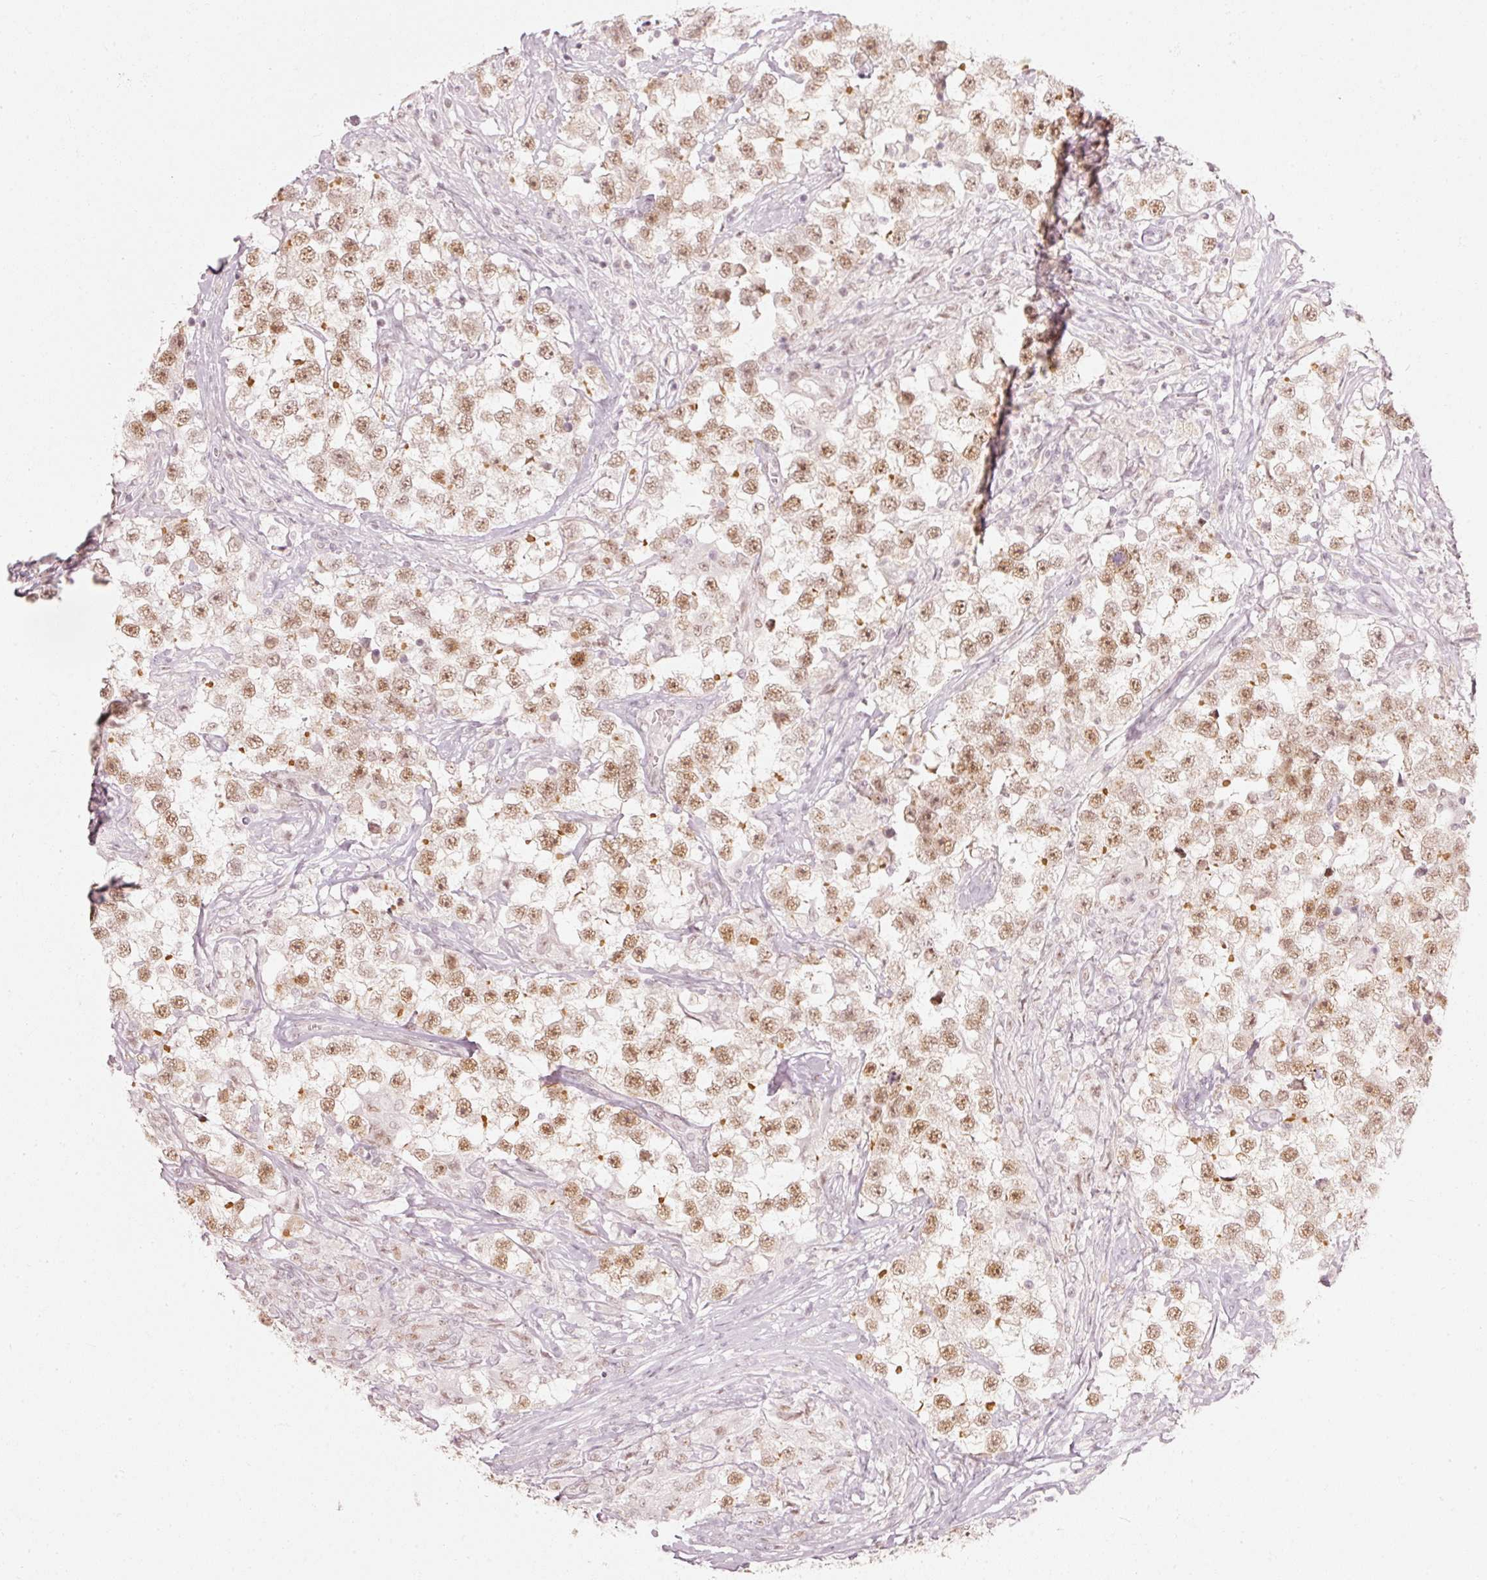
{"staining": {"intensity": "moderate", "quantity": ">75%", "location": "nuclear"}, "tissue": "testis cancer", "cell_type": "Tumor cells", "image_type": "cancer", "snomed": [{"axis": "morphology", "description": "Seminoma, NOS"}, {"axis": "topography", "description": "Testis"}], "caption": "There is medium levels of moderate nuclear expression in tumor cells of testis cancer, as demonstrated by immunohistochemical staining (brown color).", "gene": "PPP1R10", "patient": {"sex": "male", "age": 46}}